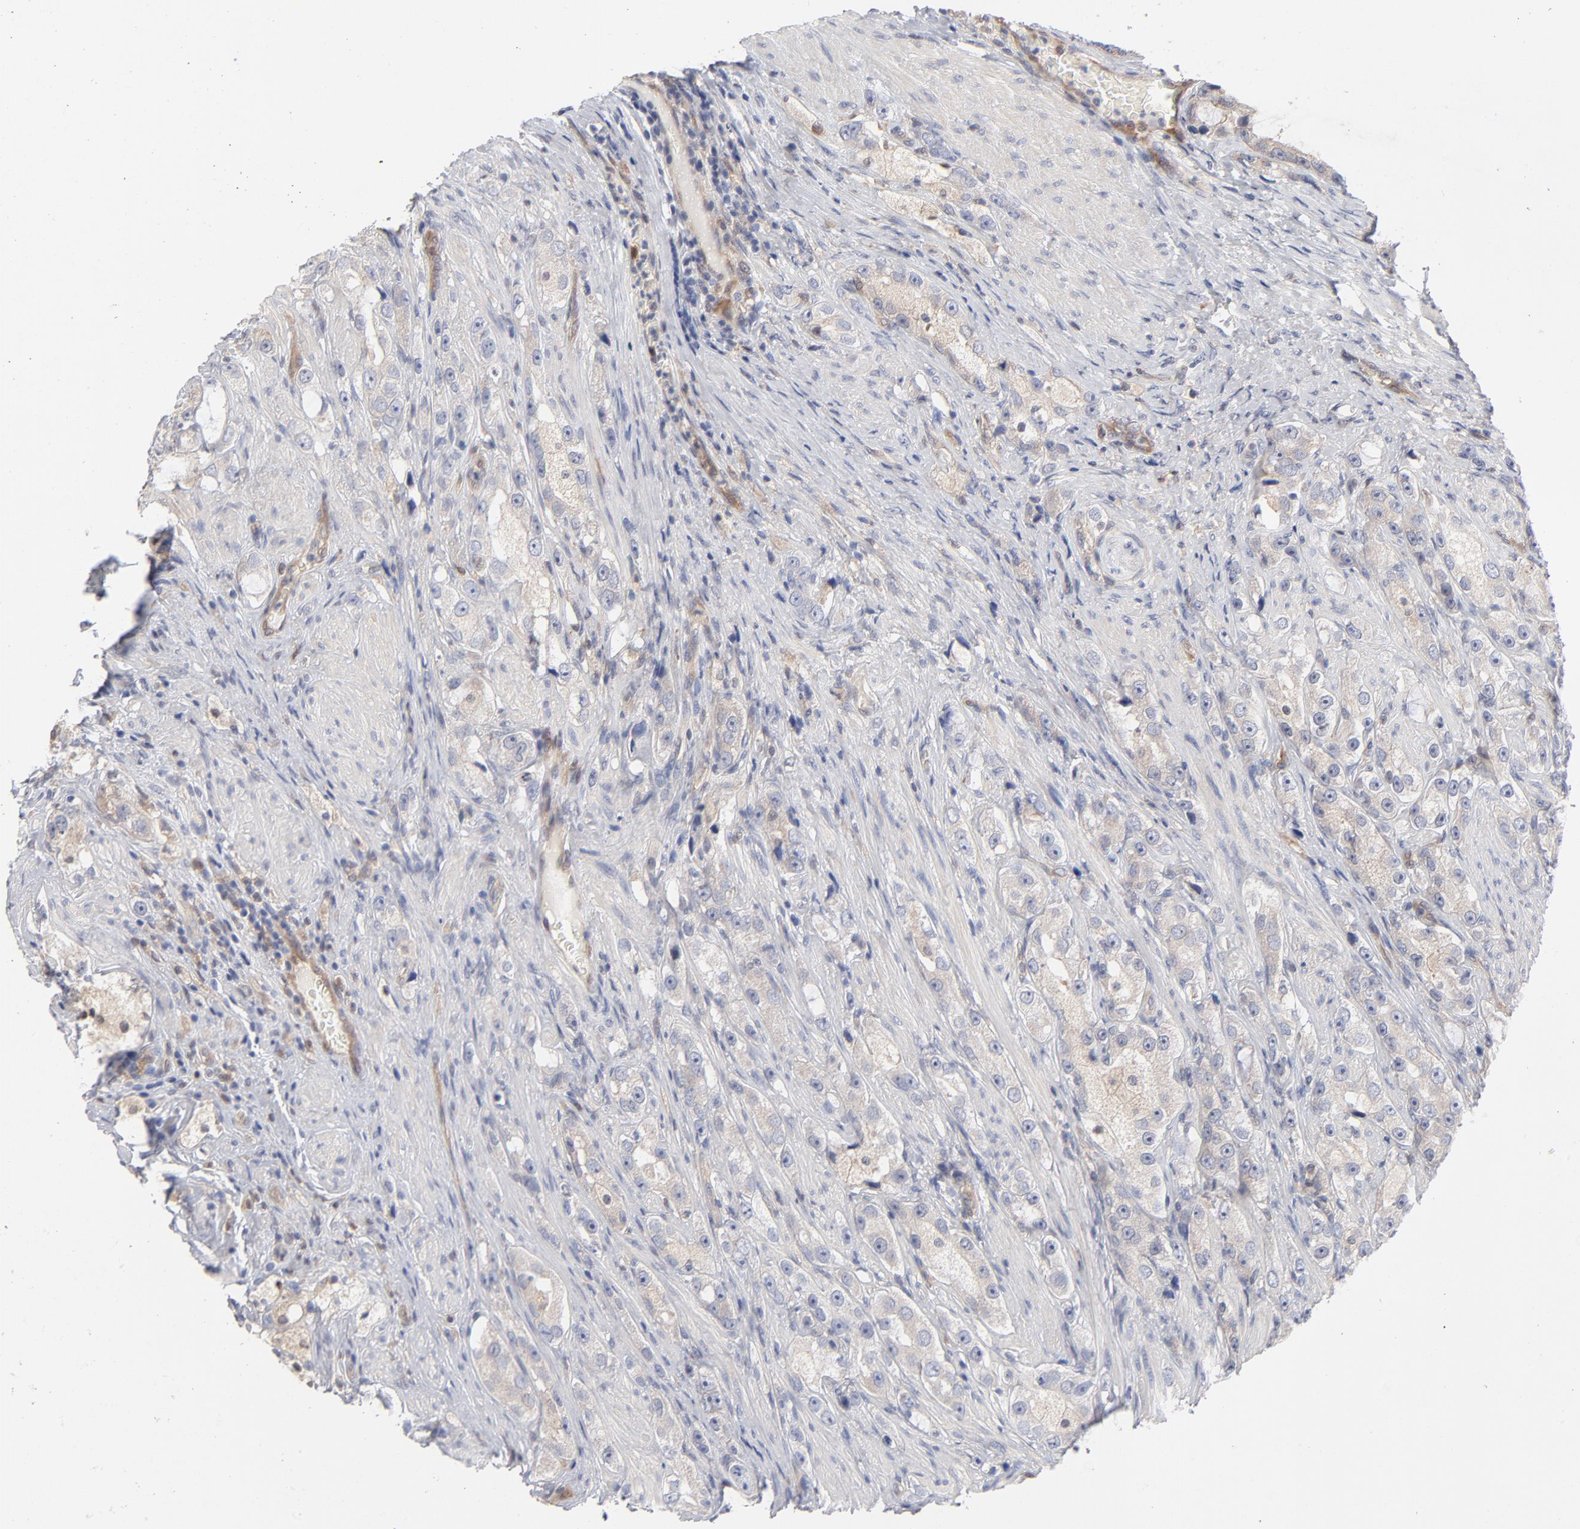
{"staining": {"intensity": "weak", "quantity": ">75%", "location": "cytoplasmic/membranous"}, "tissue": "prostate cancer", "cell_type": "Tumor cells", "image_type": "cancer", "snomed": [{"axis": "morphology", "description": "Adenocarcinoma, High grade"}, {"axis": "topography", "description": "Prostate"}], "caption": "This image shows immunohistochemistry (IHC) staining of human prostate cancer, with low weak cytoplasmic/membranous staining in approximately >75% of tumor cells.", "gene": "ARRB1", "patient": {"sex": "male", "age": 63}}